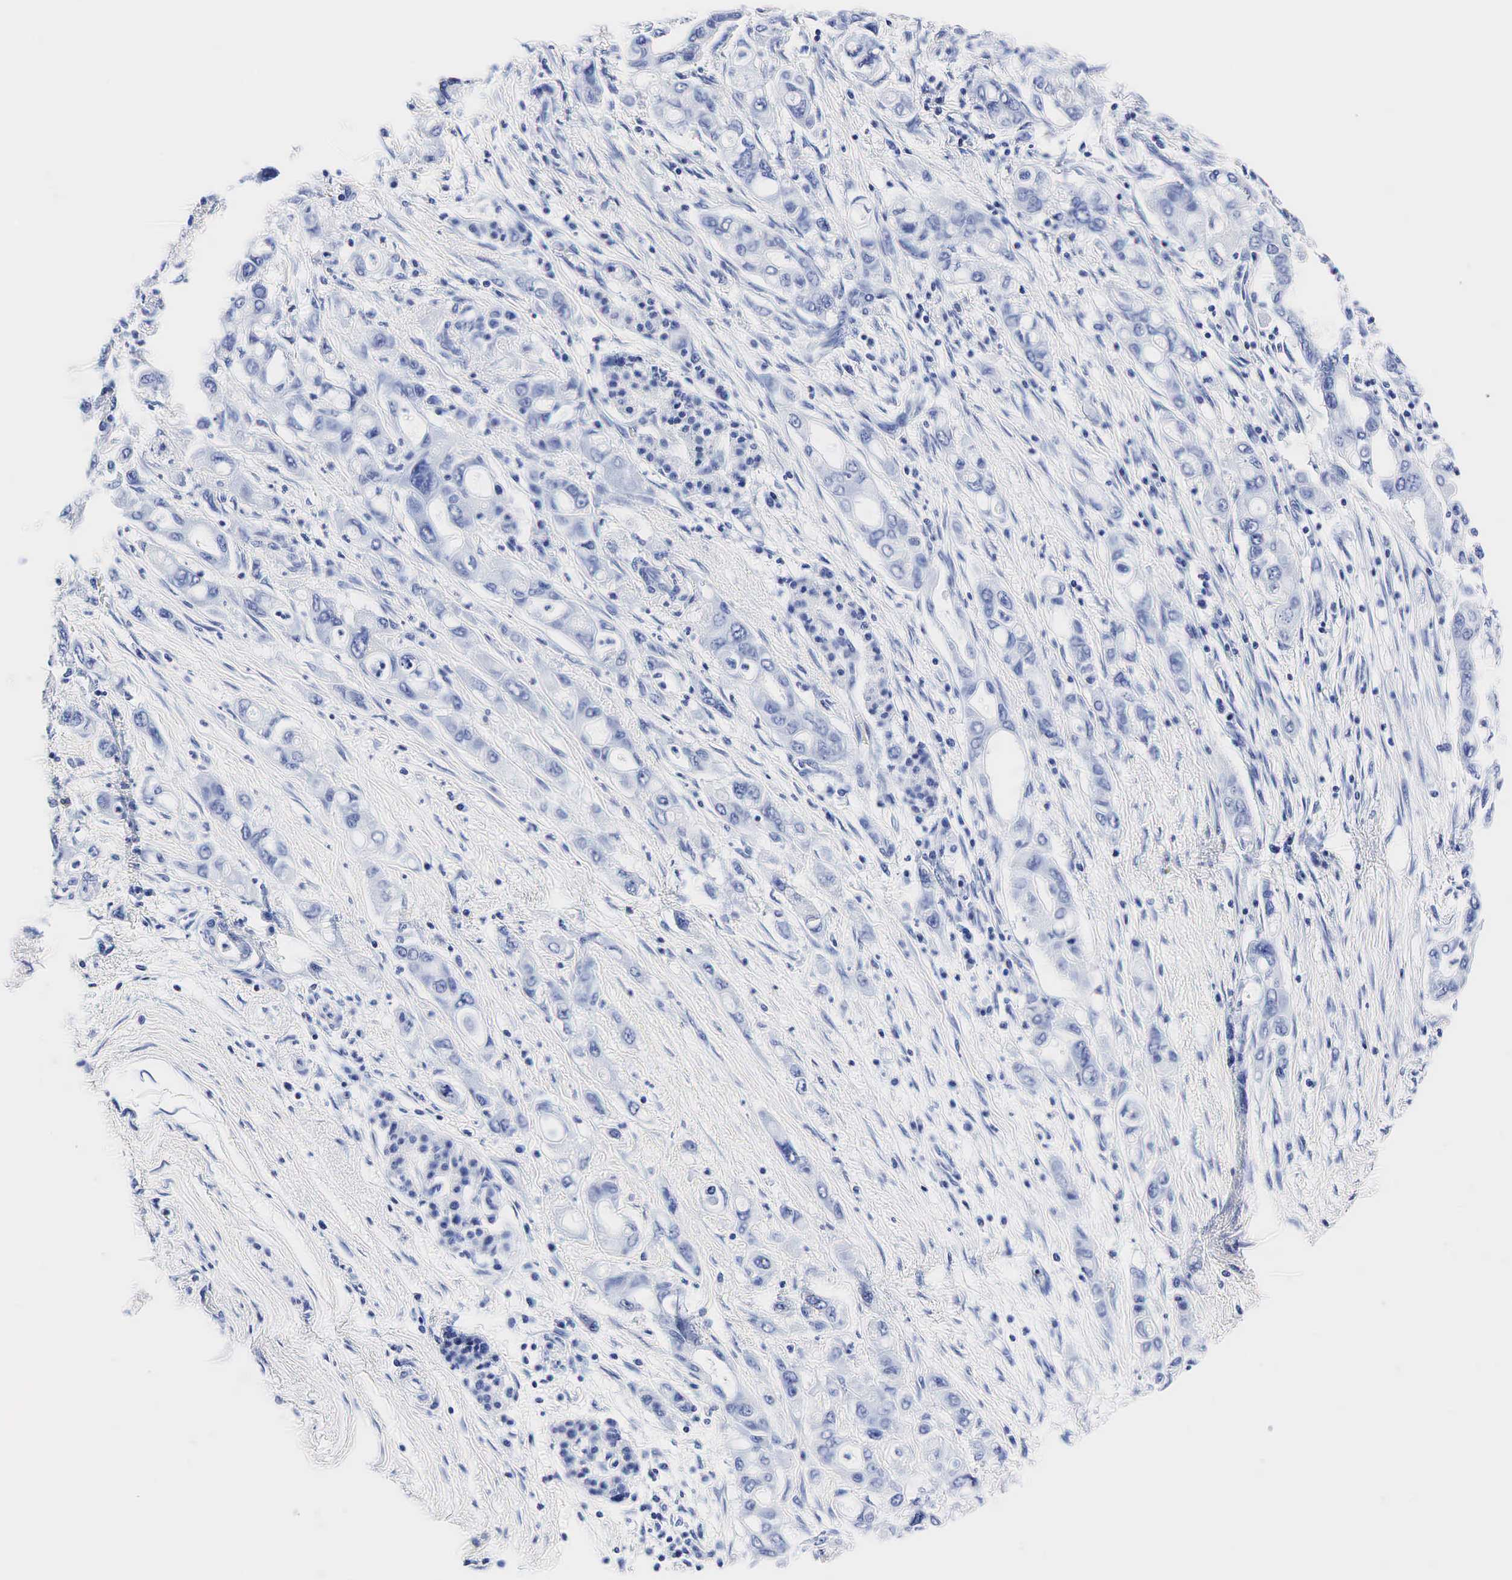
{"staining": {"intensity": "negative", "quantity": "none", "location": "none"}, "tissue": "pancreatic cancer", "cell_type": "Tumor cells", "image_type": "cancer", "snomed": [{"axis": "morphology", "description": "Adenocarcinoma, NOS"}, {"axis": "topography", "description": "Pancreas"}], "caption": "IHC of human pancreatic adenocarcinoma reveals no positivity in tumor cells. The staining is performed using DAB brown chromogen with nuclei counter-stained in using hematoxylin.", "gene": "TG", "patient": {"sex": "female", "age": 57}}